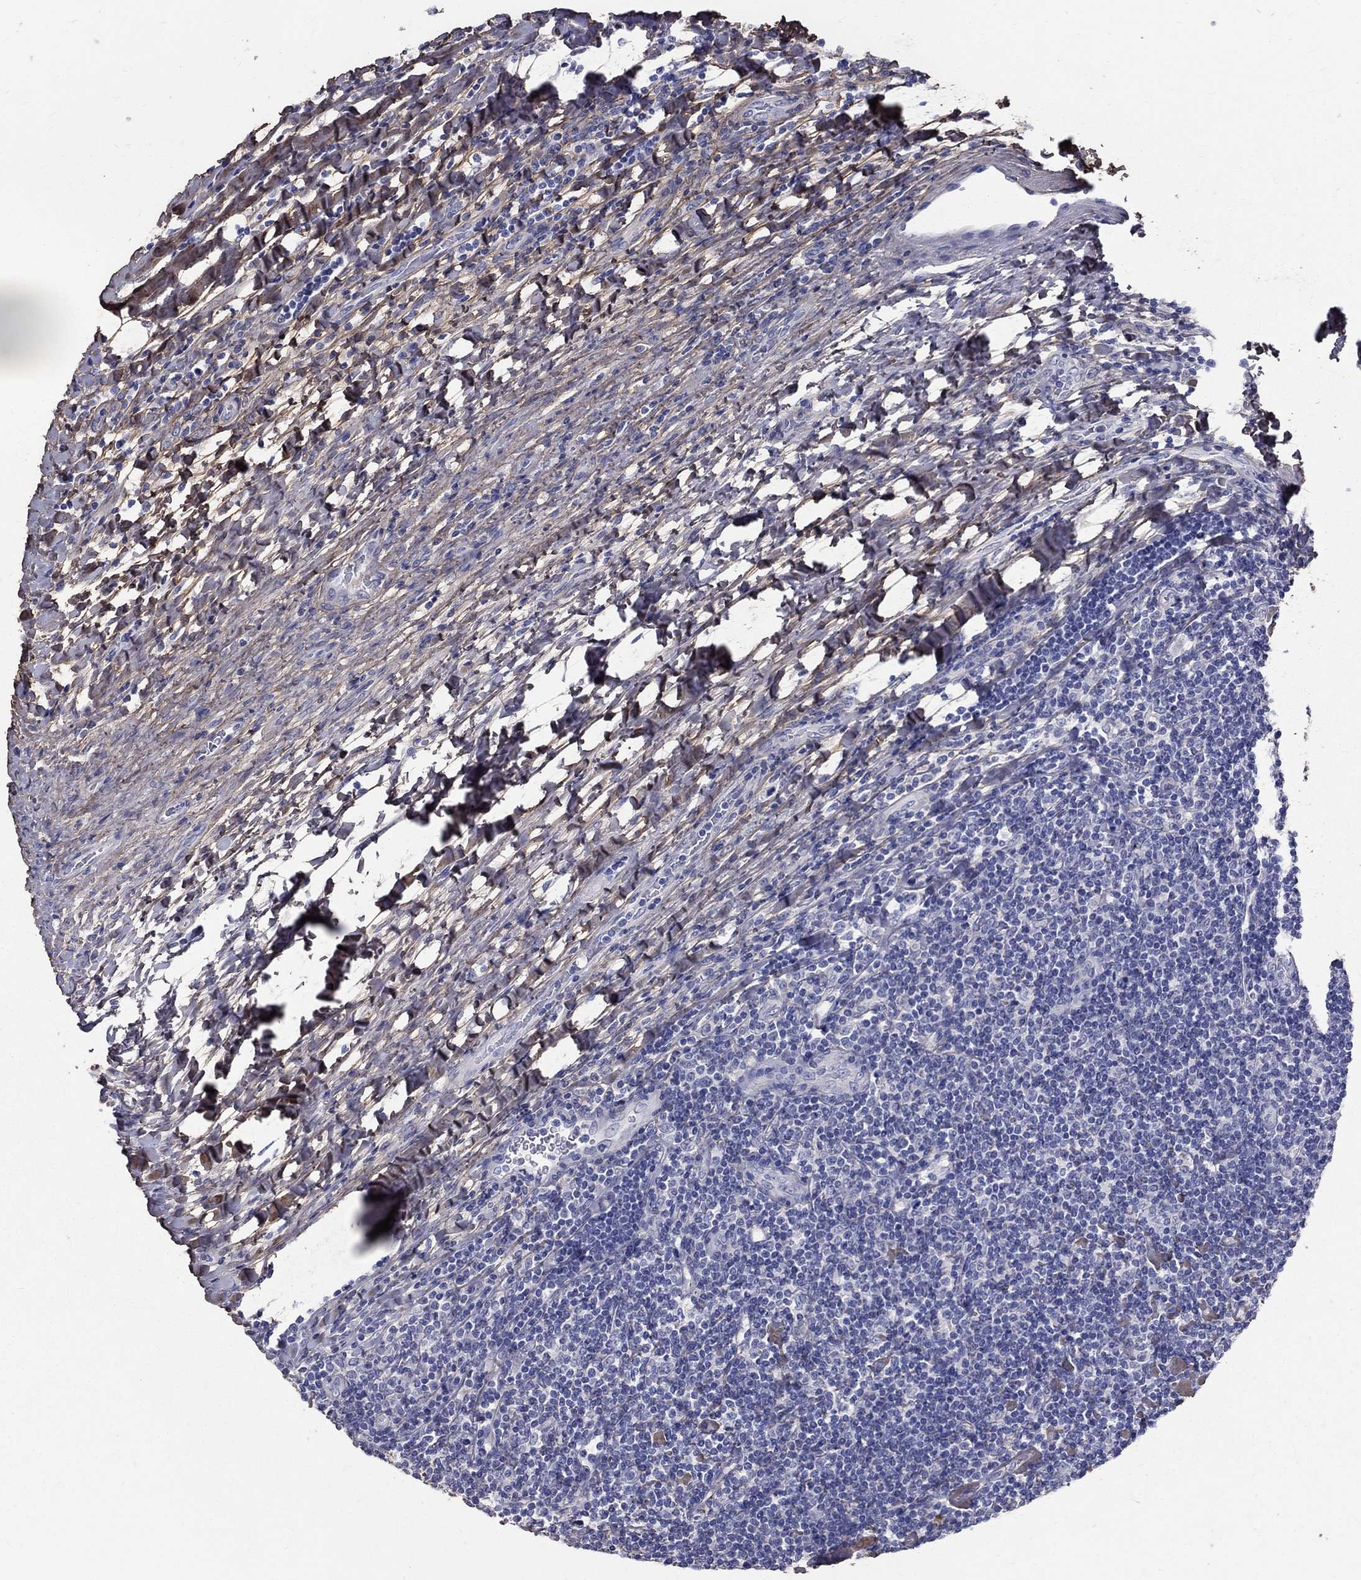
{"staining": {"intensity": "negative", "quantity": "none", "location": "none"}, "tissue": "lymphoma", "cell_type": "Tumor cells", "image_type": "cancer", "snomed": [{"axis": "morphology", "description": "Hodgkin's disease, NOS"}, {"axis": "topography", "description": "Lymph node"}], "caption": "High power microscopy image of an immunohistochemistry histopathology image of lymphoma, revealing no significant positivity in tumor cells.", "gene": "ANXA10", "patient": {"sex": "male", "age": 40}}